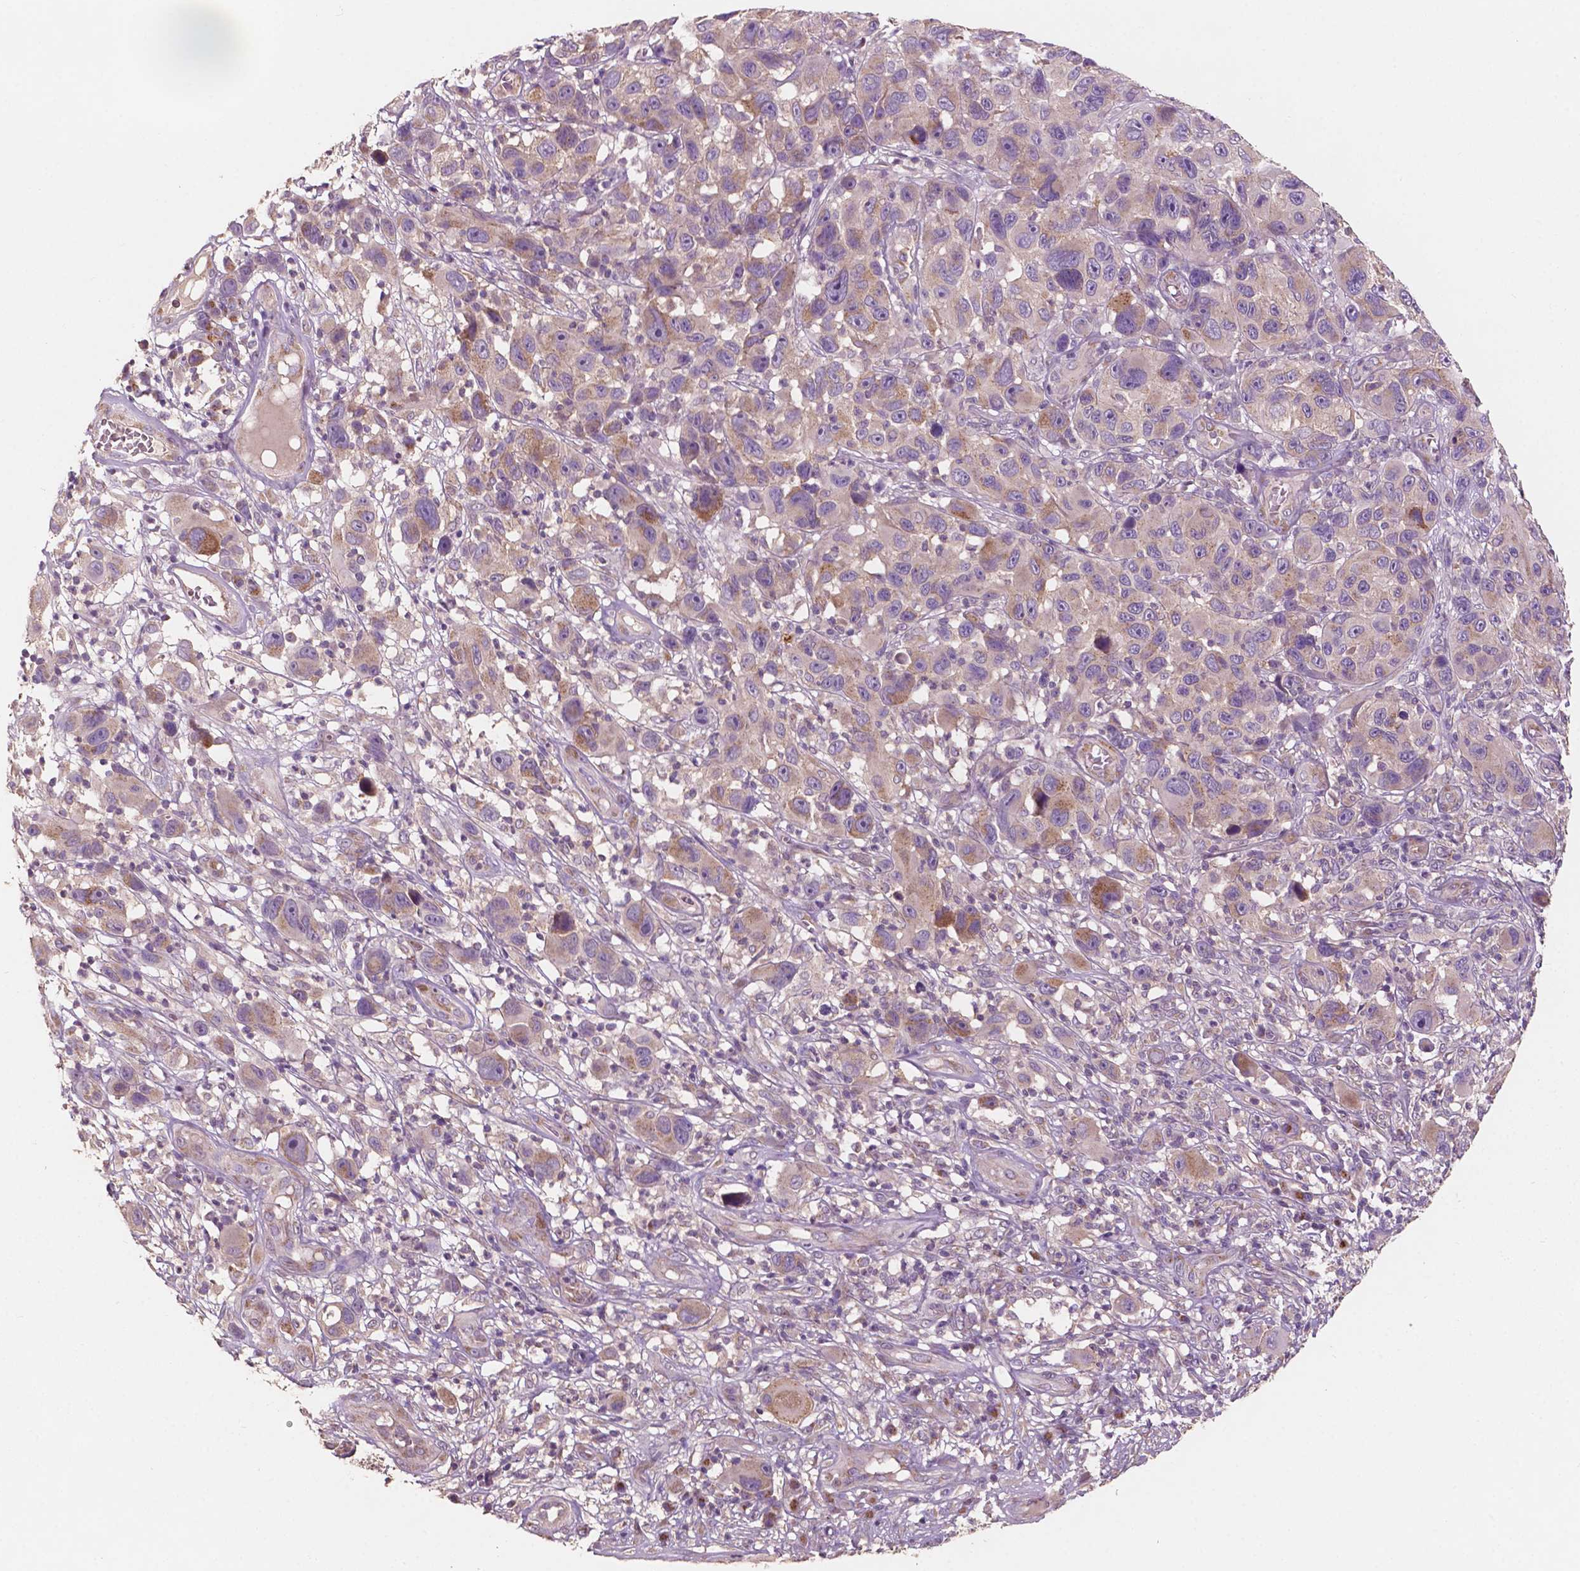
{"staining": {"intensity": "weak", "quantity": "25%-75%", "location": "cytoplasmic/membranous"}, "tissue": "melanoma", "cell_type": "Tumor cells", "image_type": "cancer", "snomed": [{"axis": "morphology", "description": "Malignant melanoma, NOS"}, {"axis": "topography", "description": "Skin"}], "caption": "The histopathology image demonstrates a brown stain indicating the presence of a protein in the cytoplasmic/membranous of tumor cells in melanoma.", "gene": "CHPT1", "patient": {"sex": "male", "age": 53}}